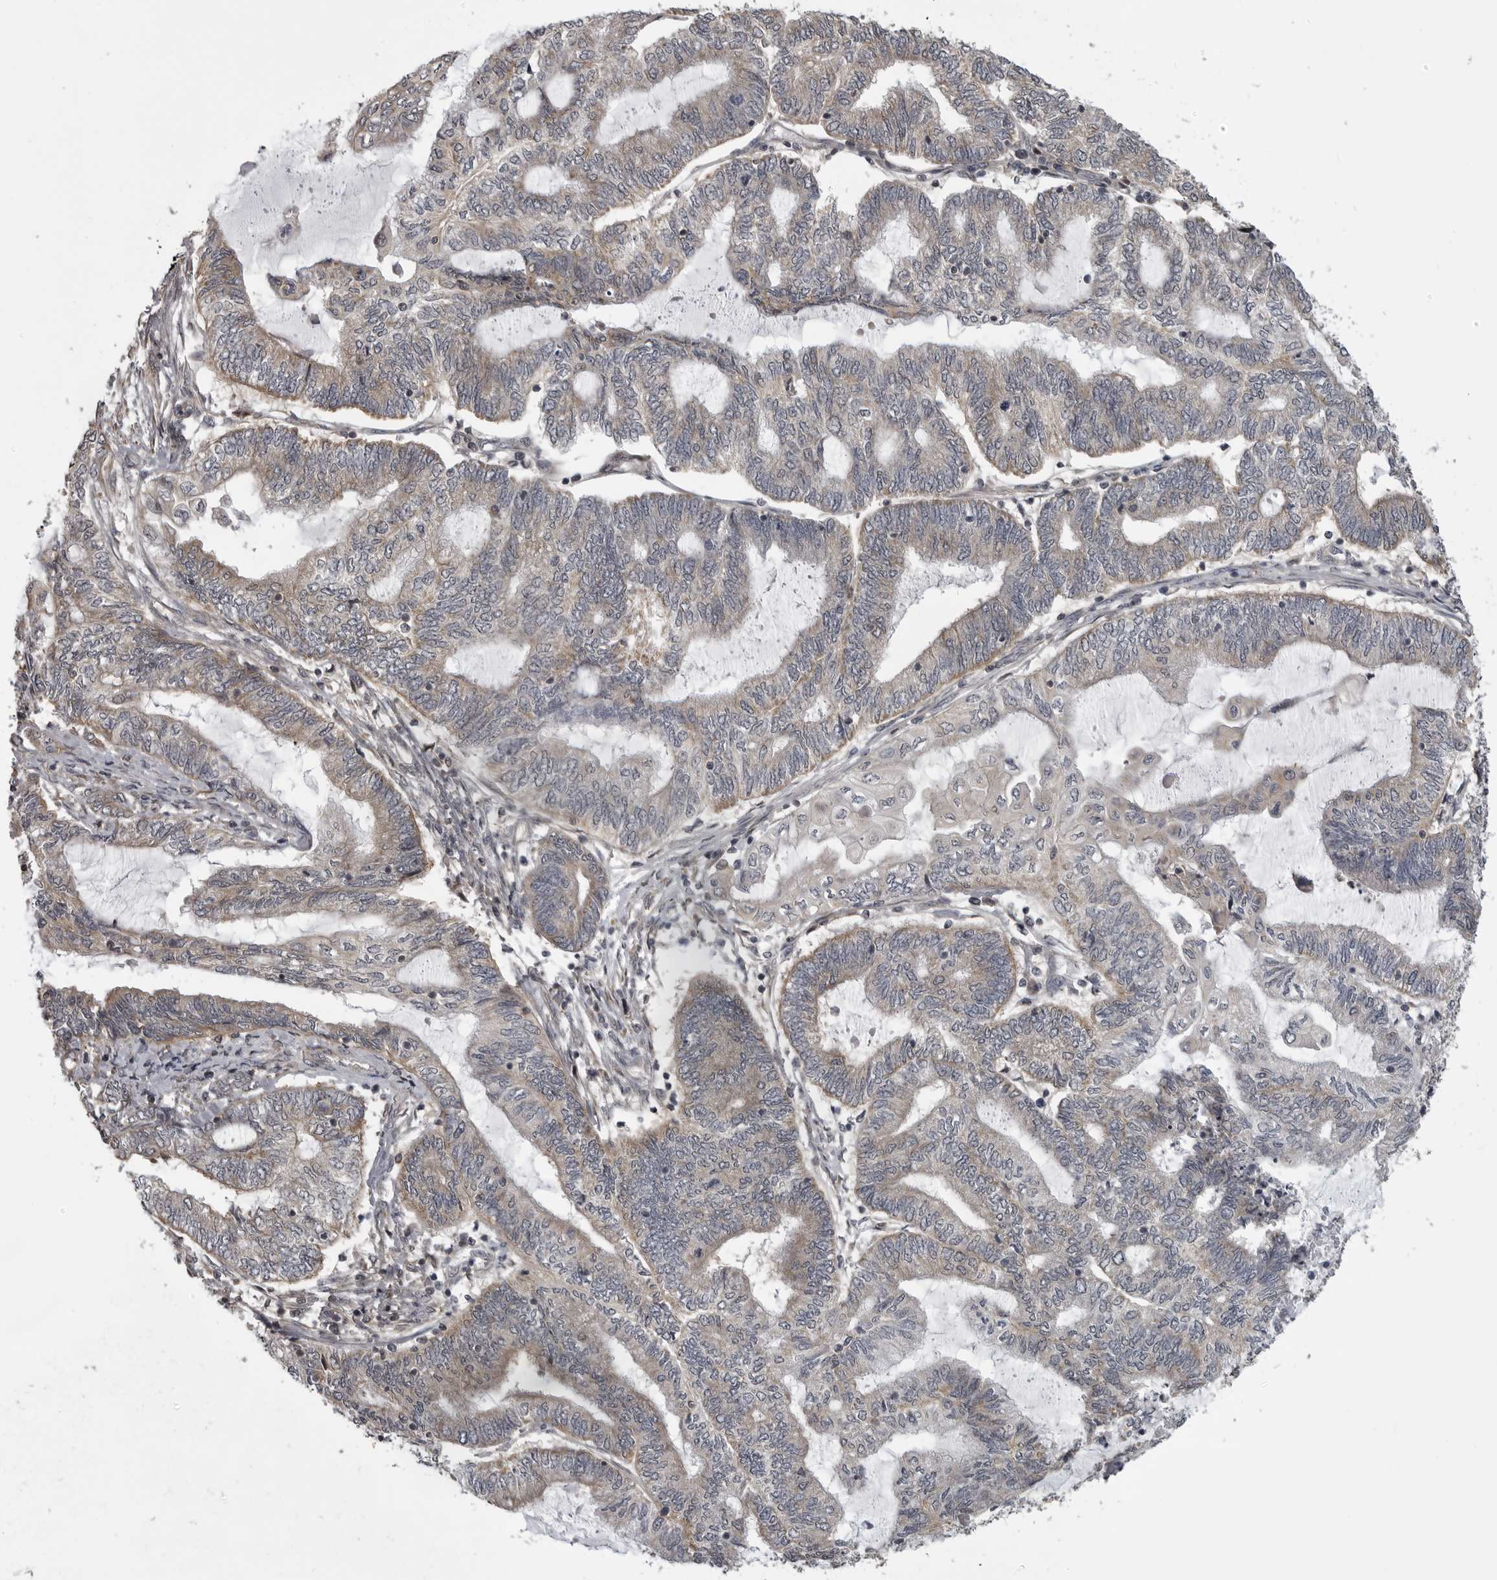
{"staining": {"intensity": "weak", "quantity": "<25%", "location": "cytoplasmic/membranous"}, "tissue": "endometrial cancer", "cell_type": "Tumor cells", "image_type": "cancer", "snomed": [{"axis": "morphology", "description": "Adenocarcinoma, NOS"}, {"axis": "topography", "description": "Uterus"}, {"axis": "topography", "description": "Endometrium"}], "caption": "IHC of human endometrial adenocarcinoma displays no expression in tumor cells. (DAB (3,3'-diaminobenzidine) IHC with hematoxylin counter stain).", "gene": "ZNRF1", "patient": {"sex": "female", "age": 70}}